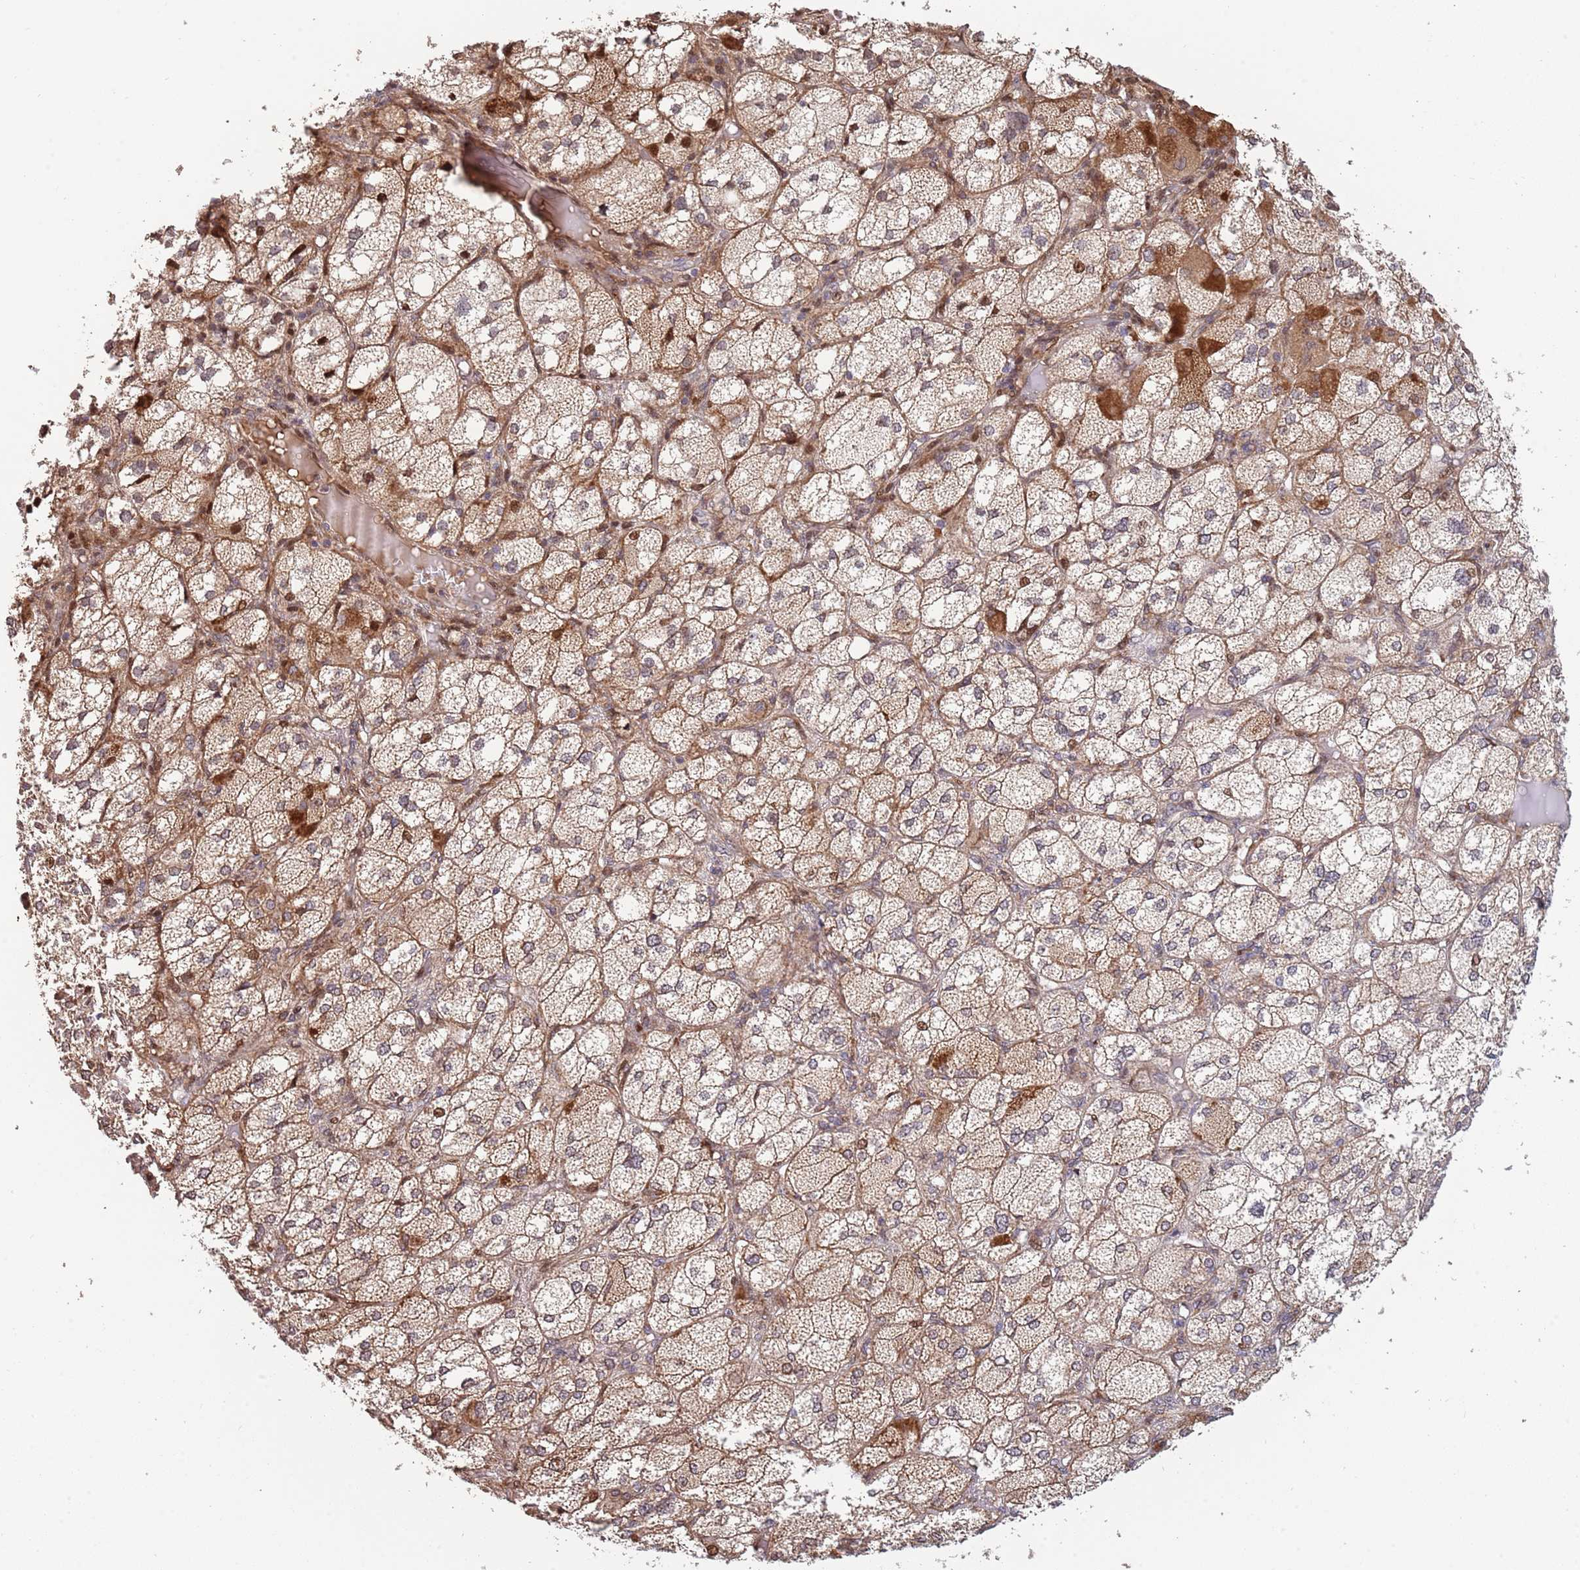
{"staining": {"intensity": "strong", "quantity": "25%-75%", "location": "cytoplasmic/membranous,nuclear"}, "tissue": "adrenal gland", "cell_type": "Glandular cells", "image_type": "normal", "snomed": [{"axis": "morphology", "description": "Normal tissue, NOS"}, {"axis": "topography", "description": "Adrenal gland"}], "caption": "Unremarkable adrenal gland reveals strong cytoplasmic/membranous,nuclear expression in about 25%-75% of glandular cells.", "gene": "SYNDIG1L", "patient": {"sex": "female", "age": 61}}